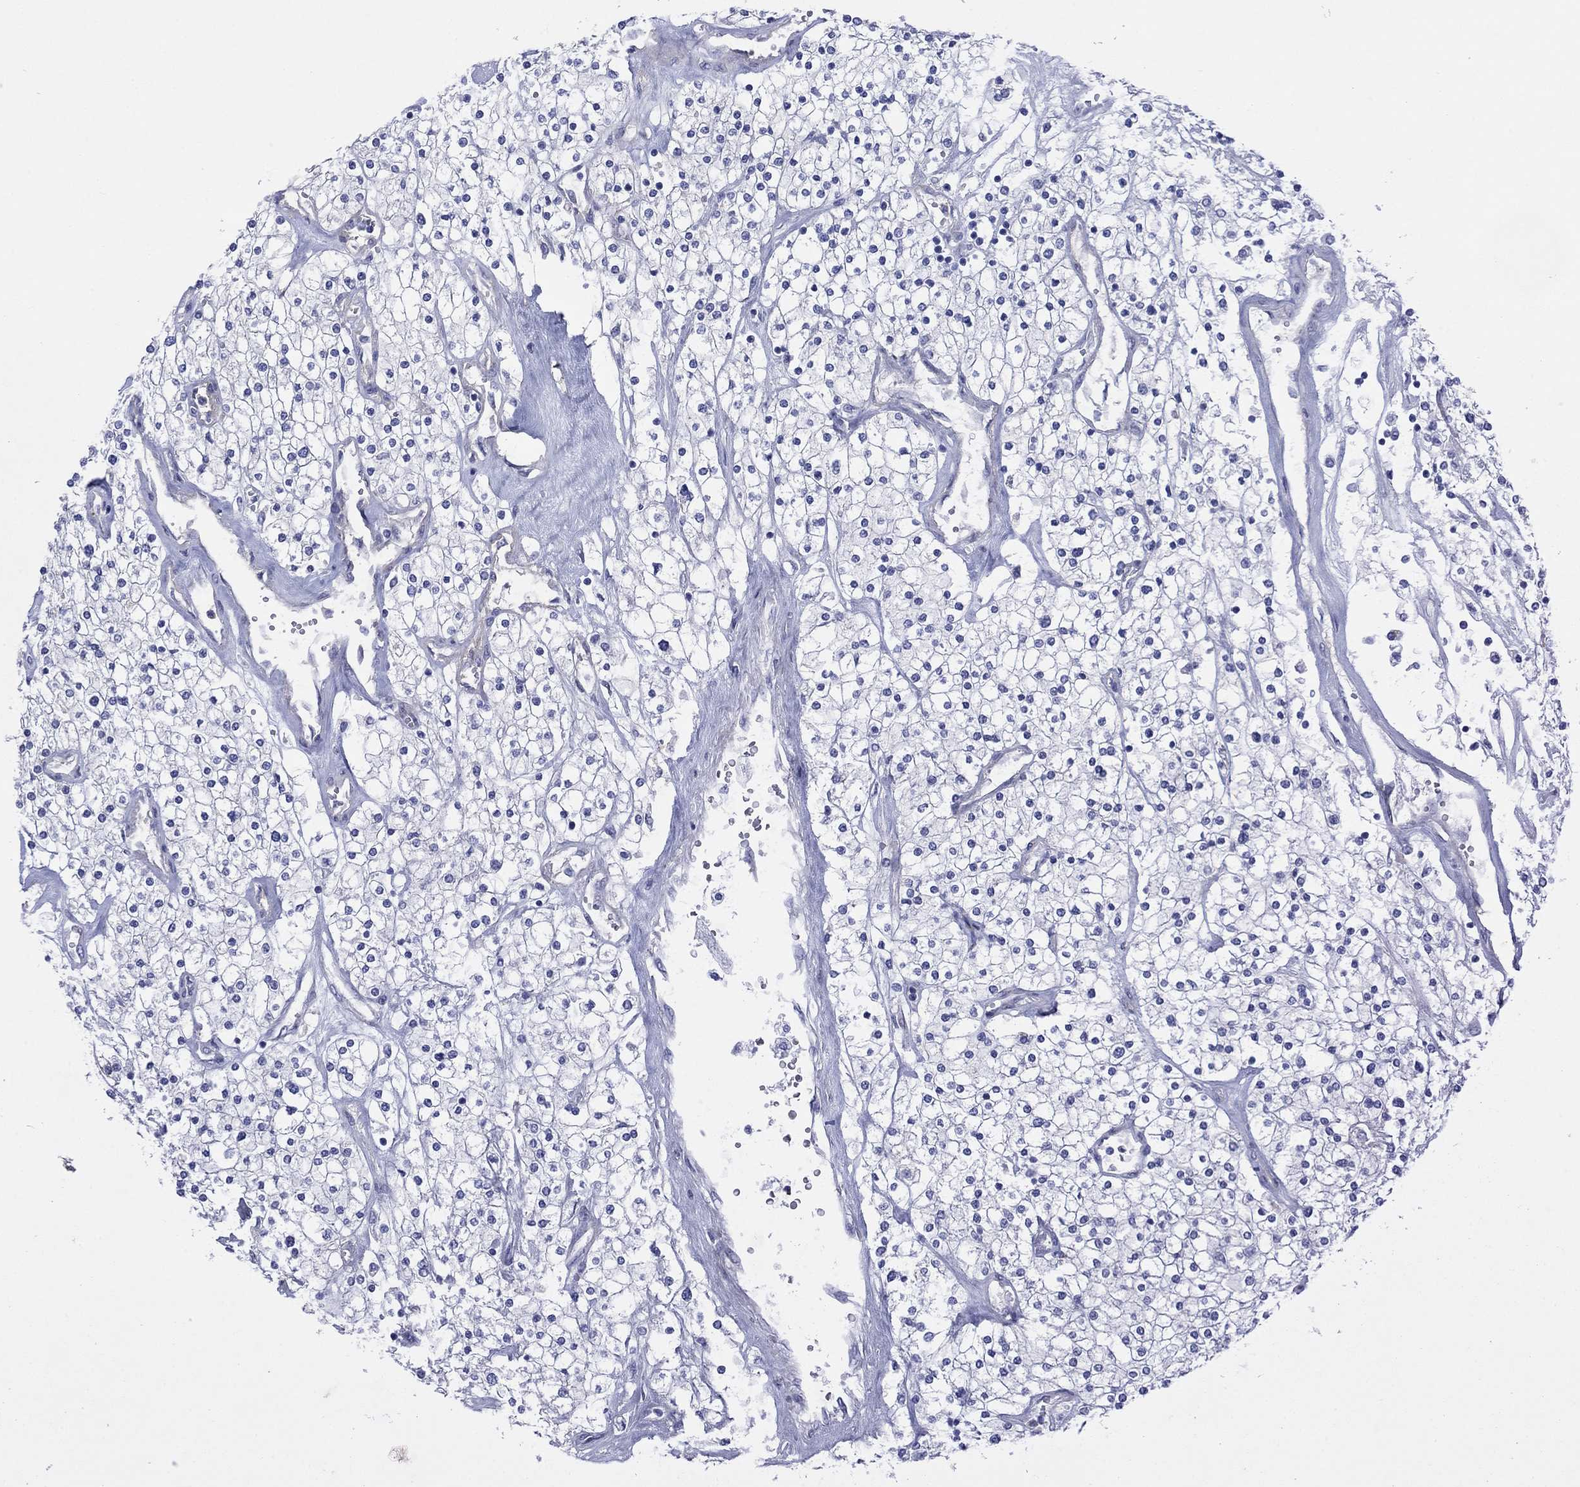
{"staining": {"intensity": "negative", "quantity": "none", "location": "none"}, "tissue": "renal cancer", "cell_type": "Tumor cells", "image_type": "cancer", "snomed": [{"axis": "morphology", "description": "Adenocarcinoma, NOS"}, {"axis": "topography", "description": "Kidney"}], "caption": "IHC histopathology image of human renal cancer (adenocarcinoma) stained for a protein (brown), which displays no positivity in tumor cells. (Immunohistochemistry, brightfield microscopy, high magnification).", "gene": "TPRN", "patient": {"sex": "male", "age": 80}}